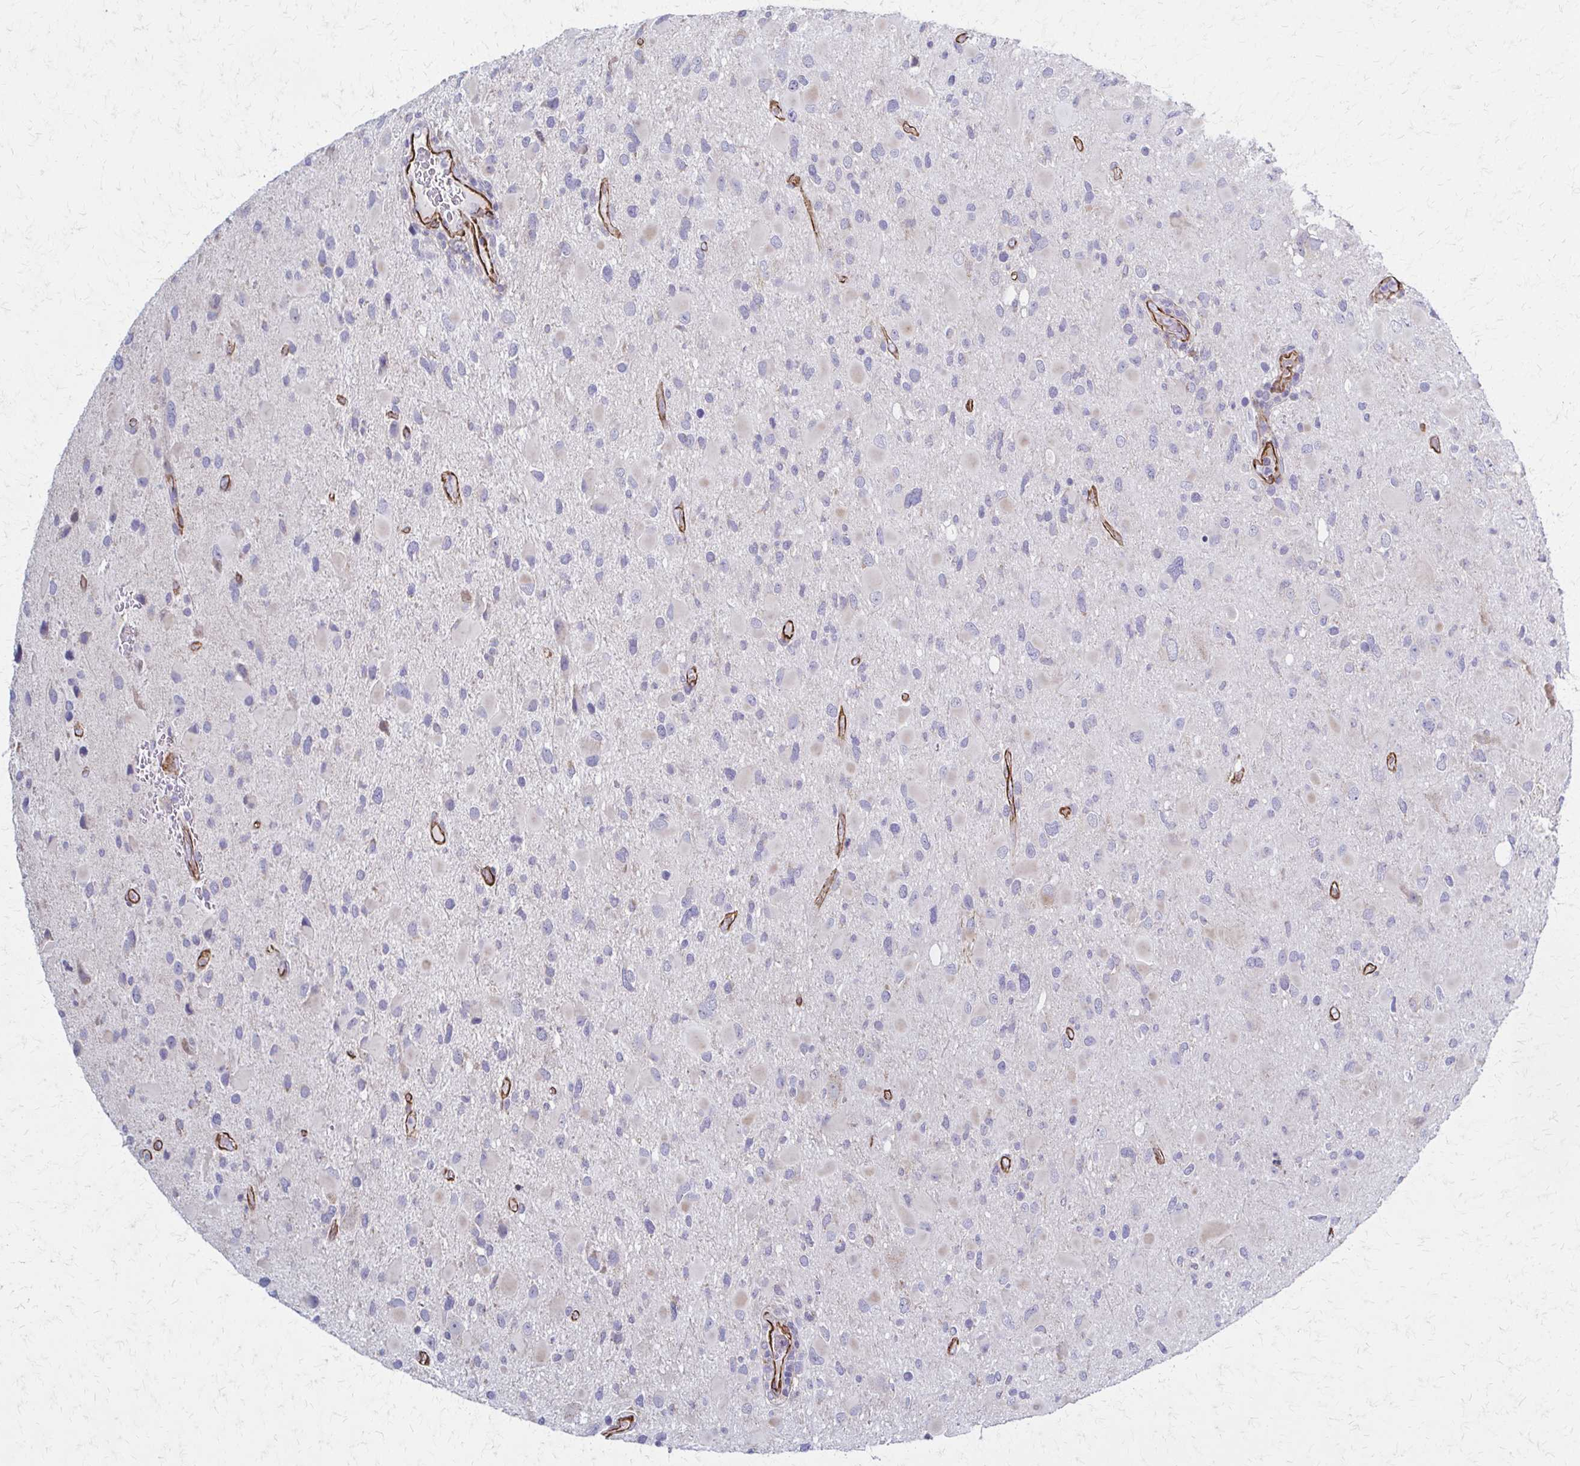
{"staining": {"intensity": "negative", "quantity": "none", "location": "none"}, "tissue": "glioma", "cell_type": "Tumor cells", "image_type": "cancer", "snomed": [{"axis": "morphology", "description": "Glioma, malignant, Low grade"}, {"axis": "topography", "description": "Brain"}], "caption": "Immunohistochemical staining of malignant glioma (low-grade) displays no significant positivity in tumor cells.", "gene": "TIMMDC1", "patient": {"sex": "female", "age": 32}}